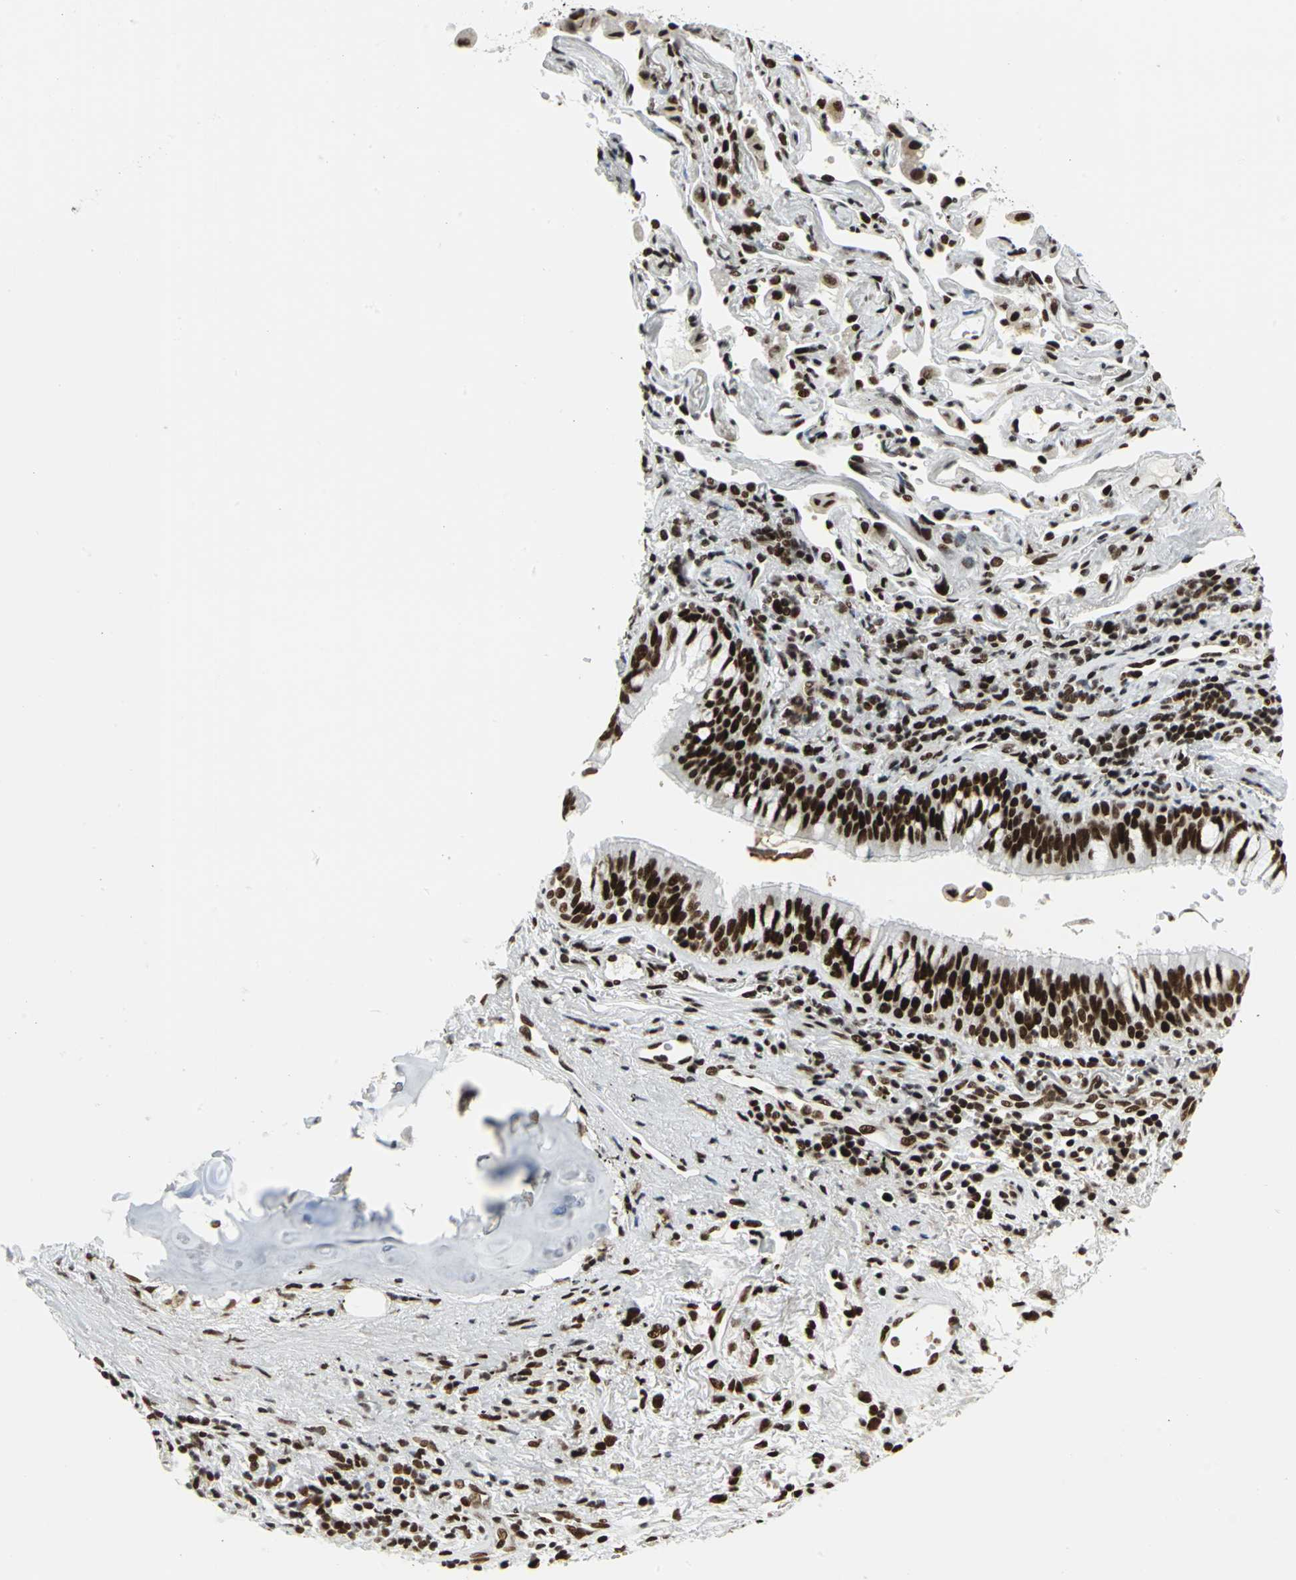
{"staining": {"intensity": "strong", "quantity": ">75%", "location": "nuclear"}, "tissue": "lung cancer", "cell_type": "Tumor cells", "image_type": "cancer", "snomed": [{"axis": "morphology", "description": "Squamous cell carcinoma, NOS"}, {"axis": "topography", "description": "Lung"}], "caption": "IHC histopathology image of neoplastic tissue: human lung squamous cell carcinoma stained using immunohistochemistry (IHC) exhibits high levels of strong protein expression localized specifically in the nuclear of tumor cells, appearing as a nuclear brown color.", "gene": "SMARCA4", "patient": {"sex": "female", "age": 67}}